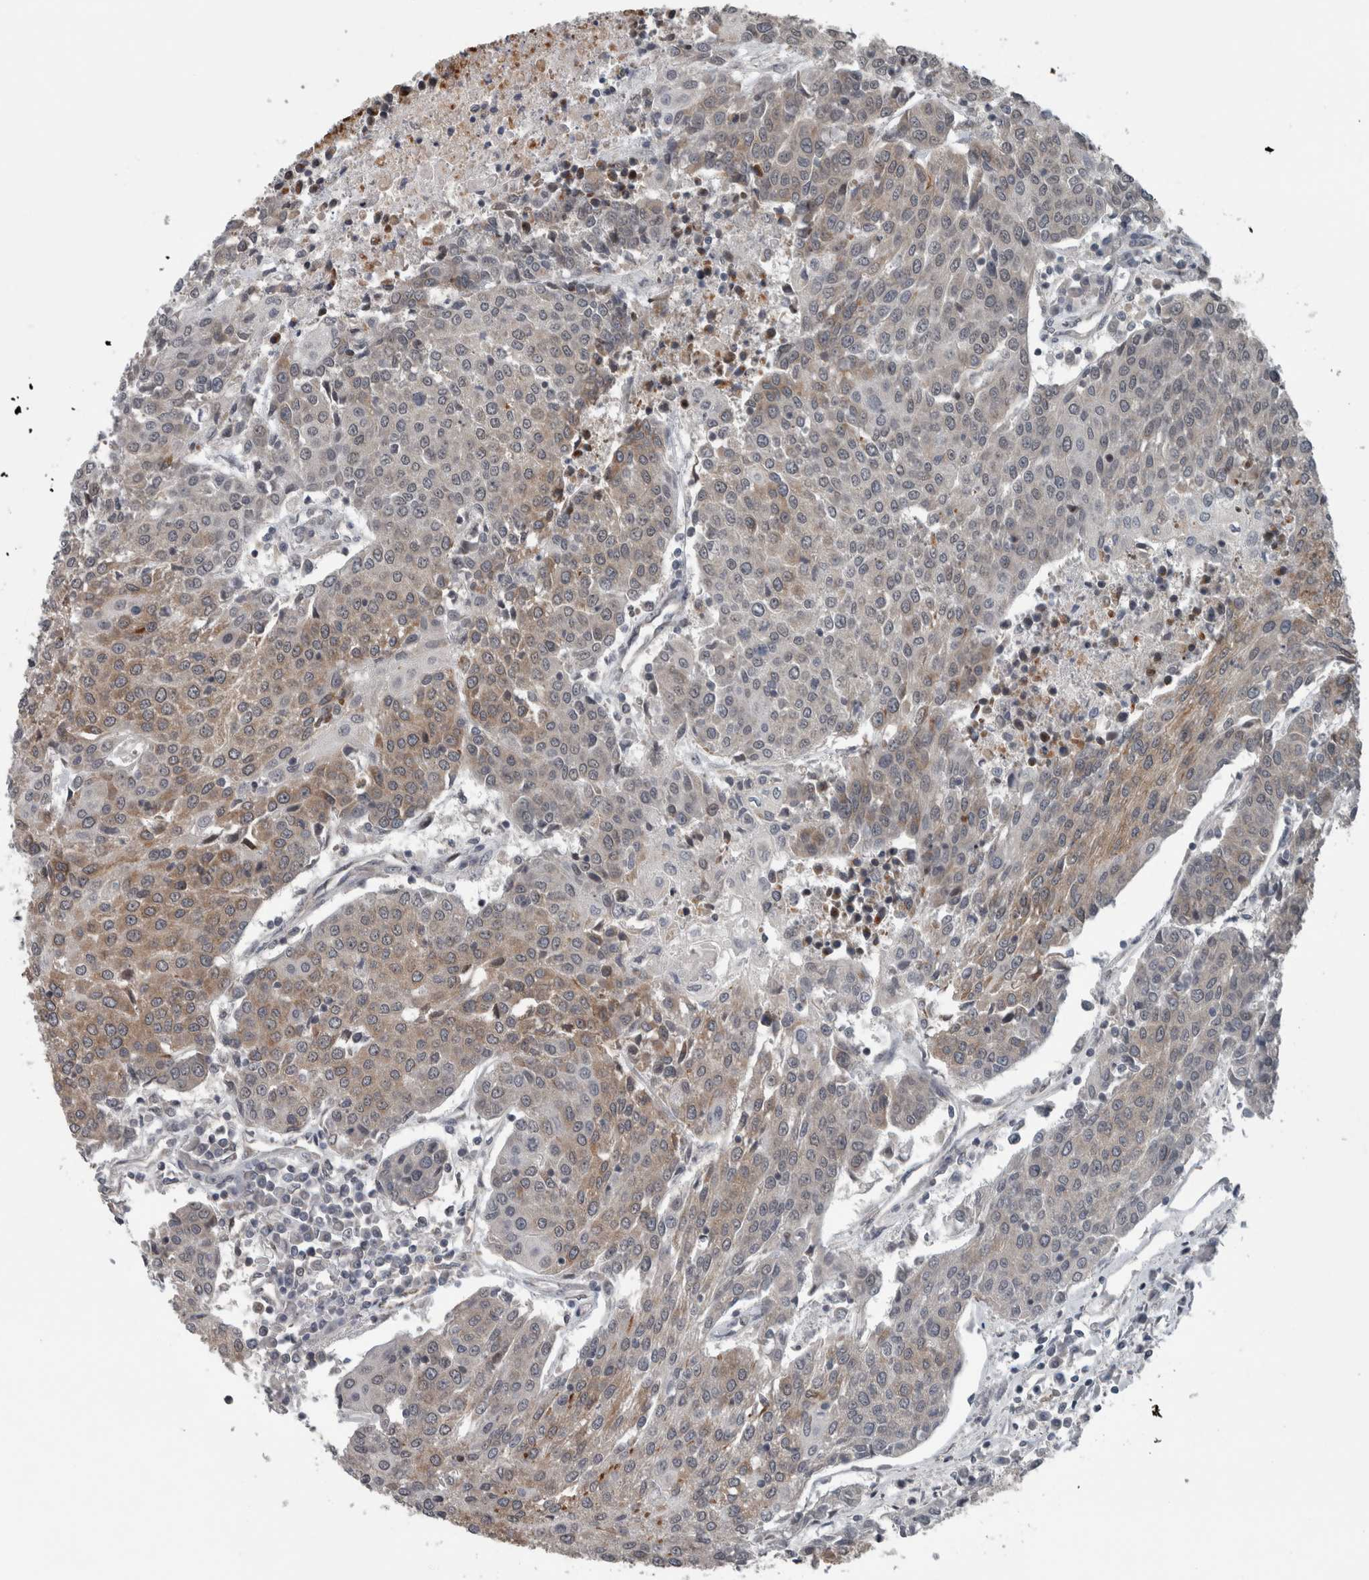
{"staining": {"intensity": "weak", "quantity": "25%-75%", "location": "cytoplasmic/membranous"}, "tissue": "urothelial cancer", "cell_type": "Tumor cells", "image_type": "cancer", "snomed": [{"axis": "morphology", "description": "Urothelial carcinoma, High grade"}, {"axis": "topography", "description": "Urinary bladder"}], "caption": "Immunohistochemistry (IHC) micrograph of human urothelial cancer stained for a protein (brown), which shows low levels of weak cytoplasmic/membranous expression in about 25%-75% of tumor cells.", "gene": "ENY2", "patient": {"sex": "female", "age": 85}}